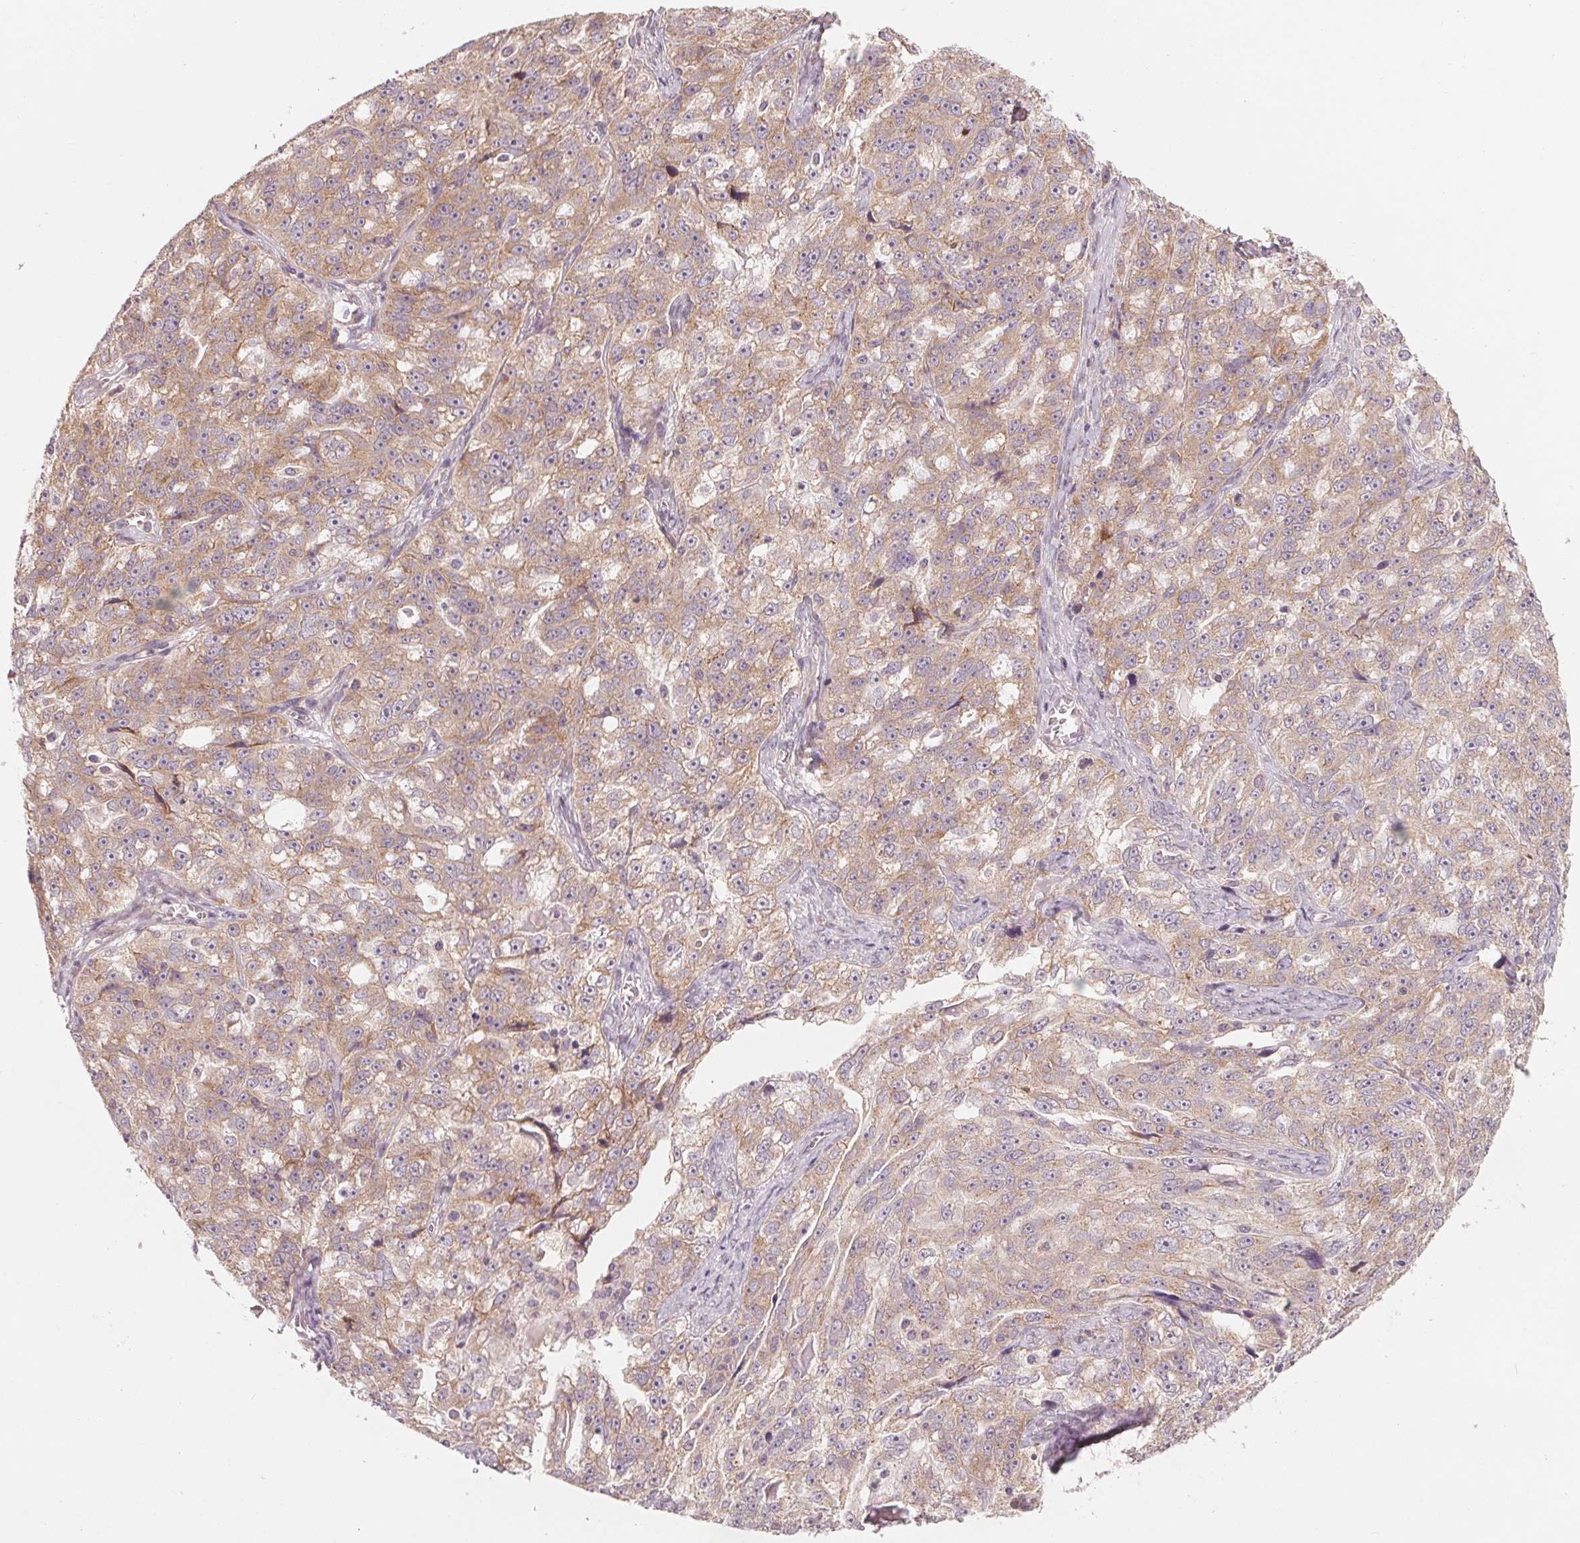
{"staining": {"intensity": "weak", "quantity": "25%-75%", "location": "cytoplasmic/membranous"}, "tissue": "ovarian cancer", "cell_type": "Tumor cells", "image_type": "cancer", "snomed": [{"axis": "morphology", "description": "Cystadenocarcinoma, serous, NOS"}, {"axis": "topography", "description": "Ovary"}], "caption": "Immunohistochemistry (DAB (3,3'-diaminobenzidine)) staining of human ovarian cancer shows weak cytoplasmic/membranous protein expression in about 25%-75% of tumor cells.", "gene": "GIGYF2", "patient": {"sex": "female", "age": 51}}